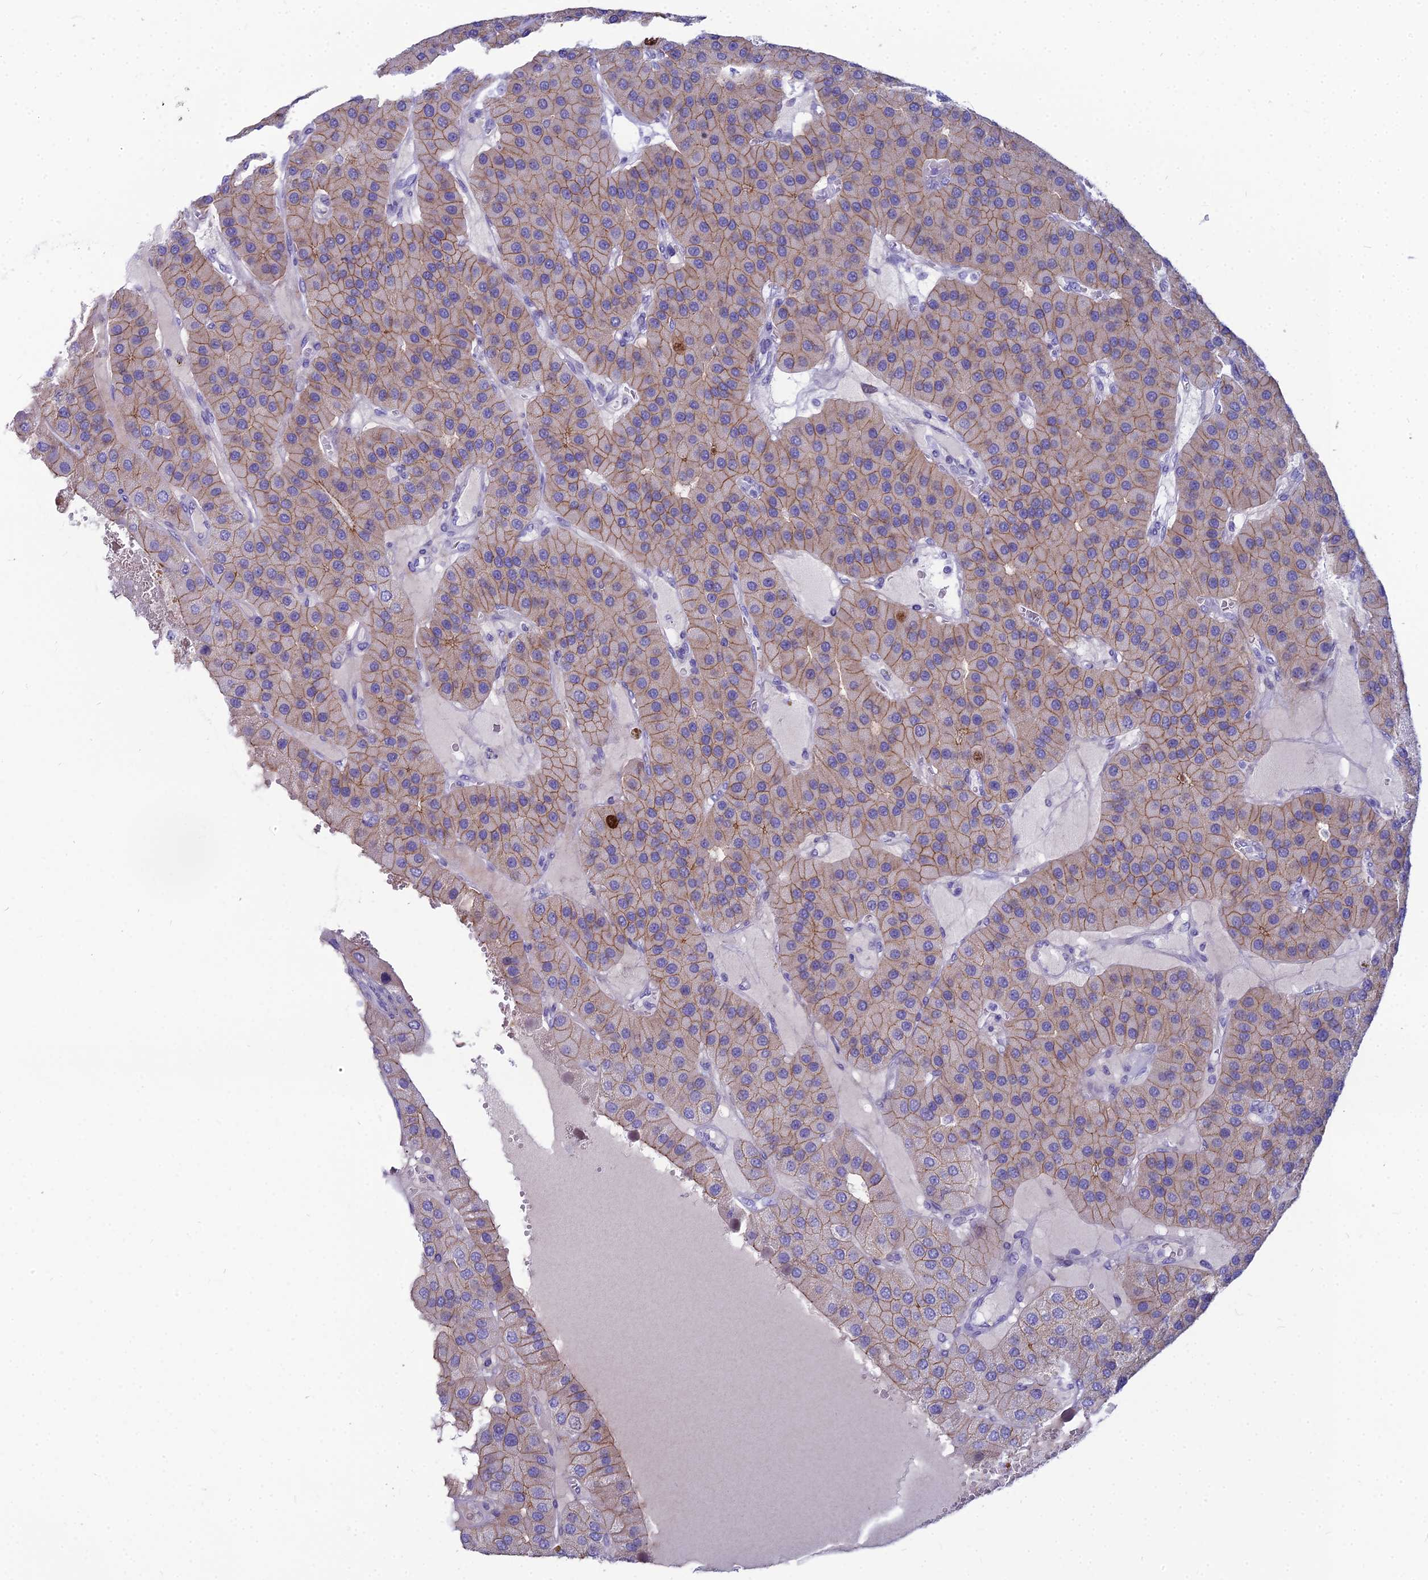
{"staining": {"intensity": "moderate", "quantity": ">75%", "location": "cytoplasmic/membranous"}, "tissue": "parathyroid gland", "cell_type": "Glandular cells", "image_type": "normal", "snomed": [{"axis": "morphology", "description": "Normal tissue, NOS"}, {"axis": "morphology", "description": "Adenoma, NOS"}, {"axis": "topography", "description": "Parathyroid gland"}], "caption": "This is an image of IHC staining of benign parathyroid gland, which shows moderate staining in the cytoplasmic/membranous of glandular cells.", "gene": "ENSG00000285920", "patient": {"sex": "female", "age": 86}}